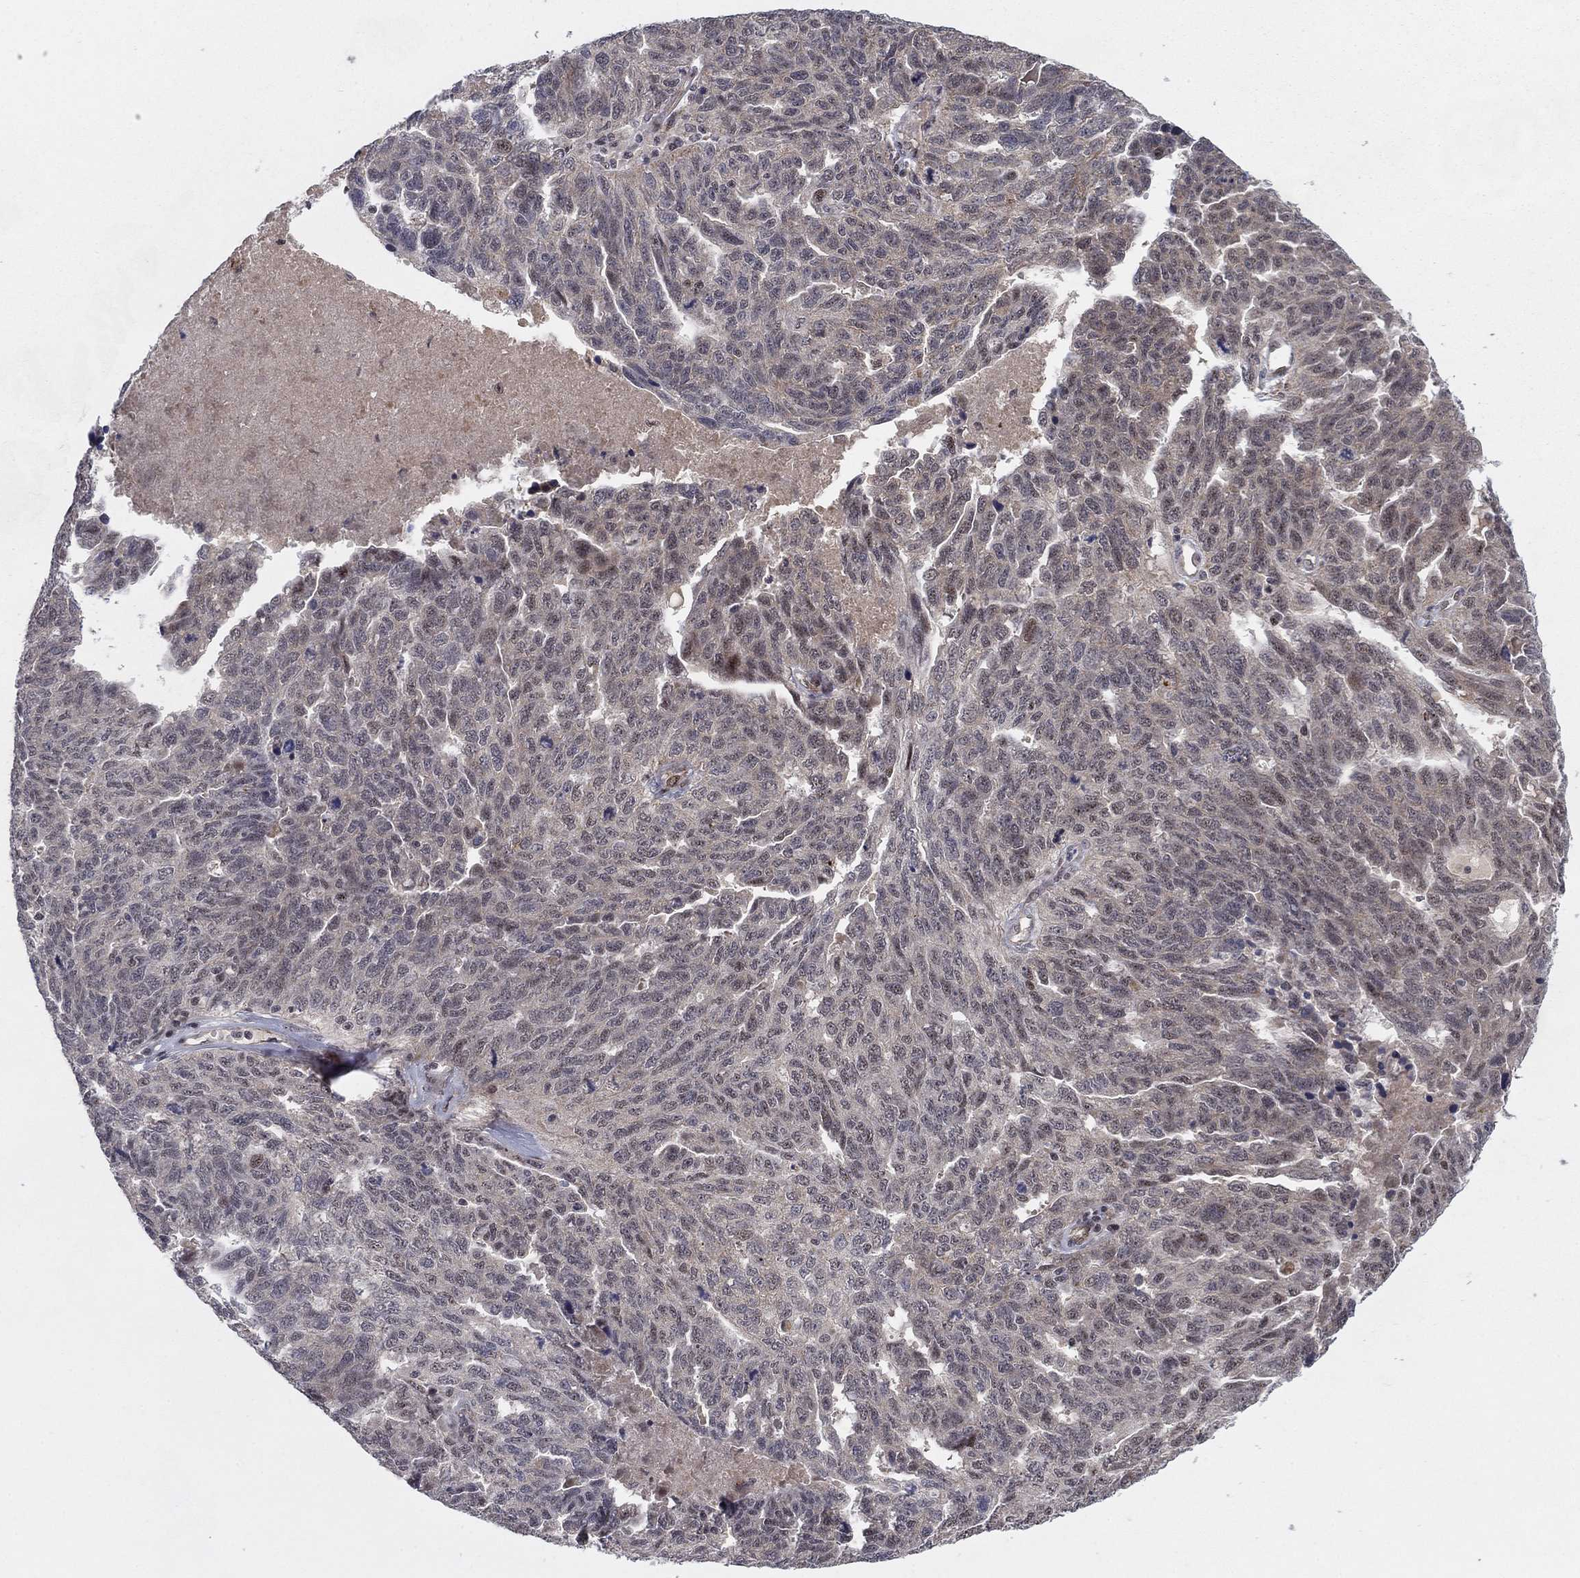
{"staining": {"intensity": "negative", "quantity": "none", "location": "none"}, "tissue": "ovarian cancer", "cell_type": "Tumor cells", "image_type": "cancer", "snomed": [{"axis": "morphology", "description": "Cystadenocarcinoma, serous, NOS"}, {"axis": "topography", "description": "Ovary"}], "caption": "Immunohistochemistry (IHC) of human ovarian serous cystadenocarcinoma exhibits no positivity in tumor cells.", "gene": "ZNF395", "patient": {"sex": "female", "age": 71}}